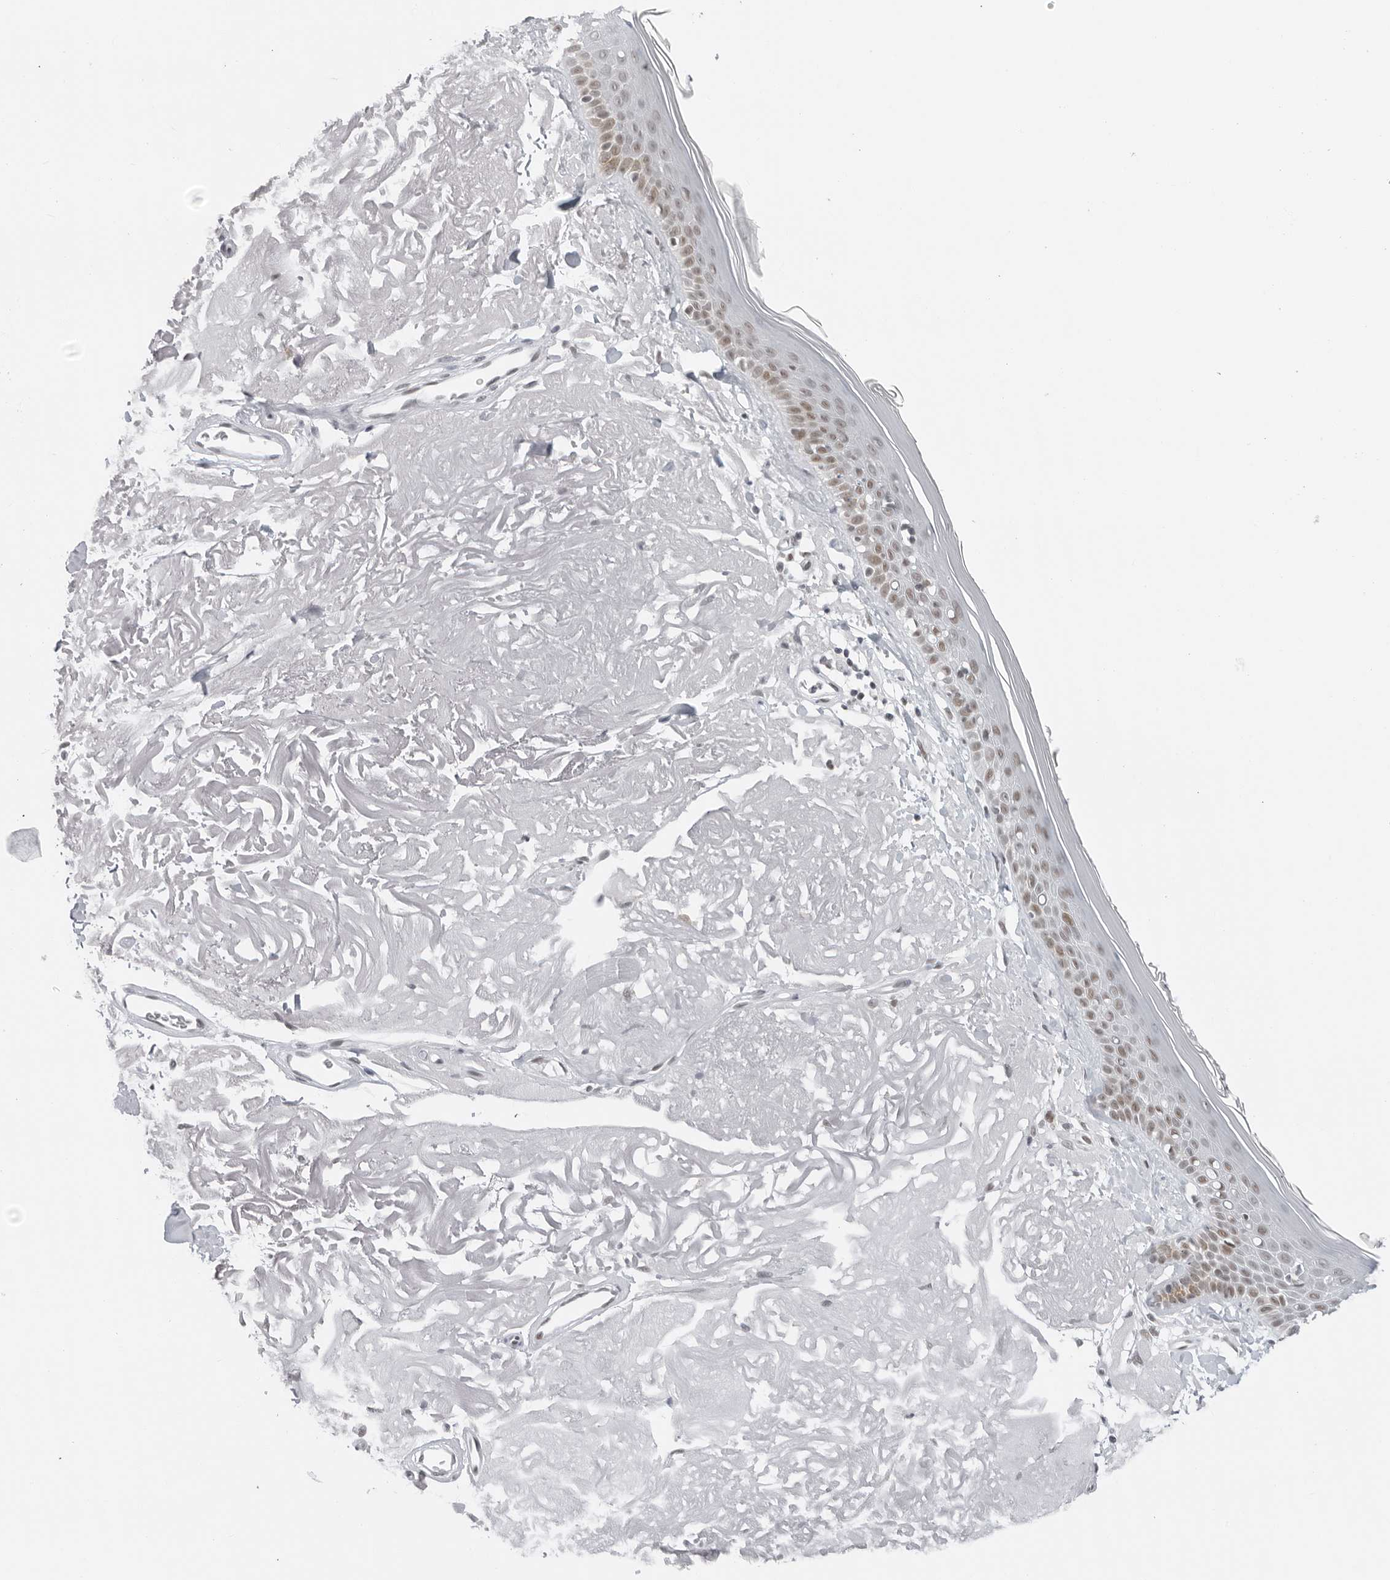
{"staining": {"intensity": "negative", "quantity": "none", "location": "none"}, "tissue": "skin", "cell_type": "Fibroblasts", "image_type": "normal", "snomed": [{"axis": "morphology", "description": "Normal tissue, NOS"}, {"axis": "topography", "description": "Skin"}, {"axis": "topography", "description": "Skeletal muscle"}], "caption": "High magnification brightfield microscopy of normal skin stained with DAB (brown) and counterstained with hematoxylin (blue): fibroblasts show no significant positivity. The staining is performed using DAB (3,3'-diaminobenzidine) brown chromogen with nuclei counter-stained in using hematoxylin.", "gene": "FOXK2", "patient": {"sex": "male", "age": 83}}